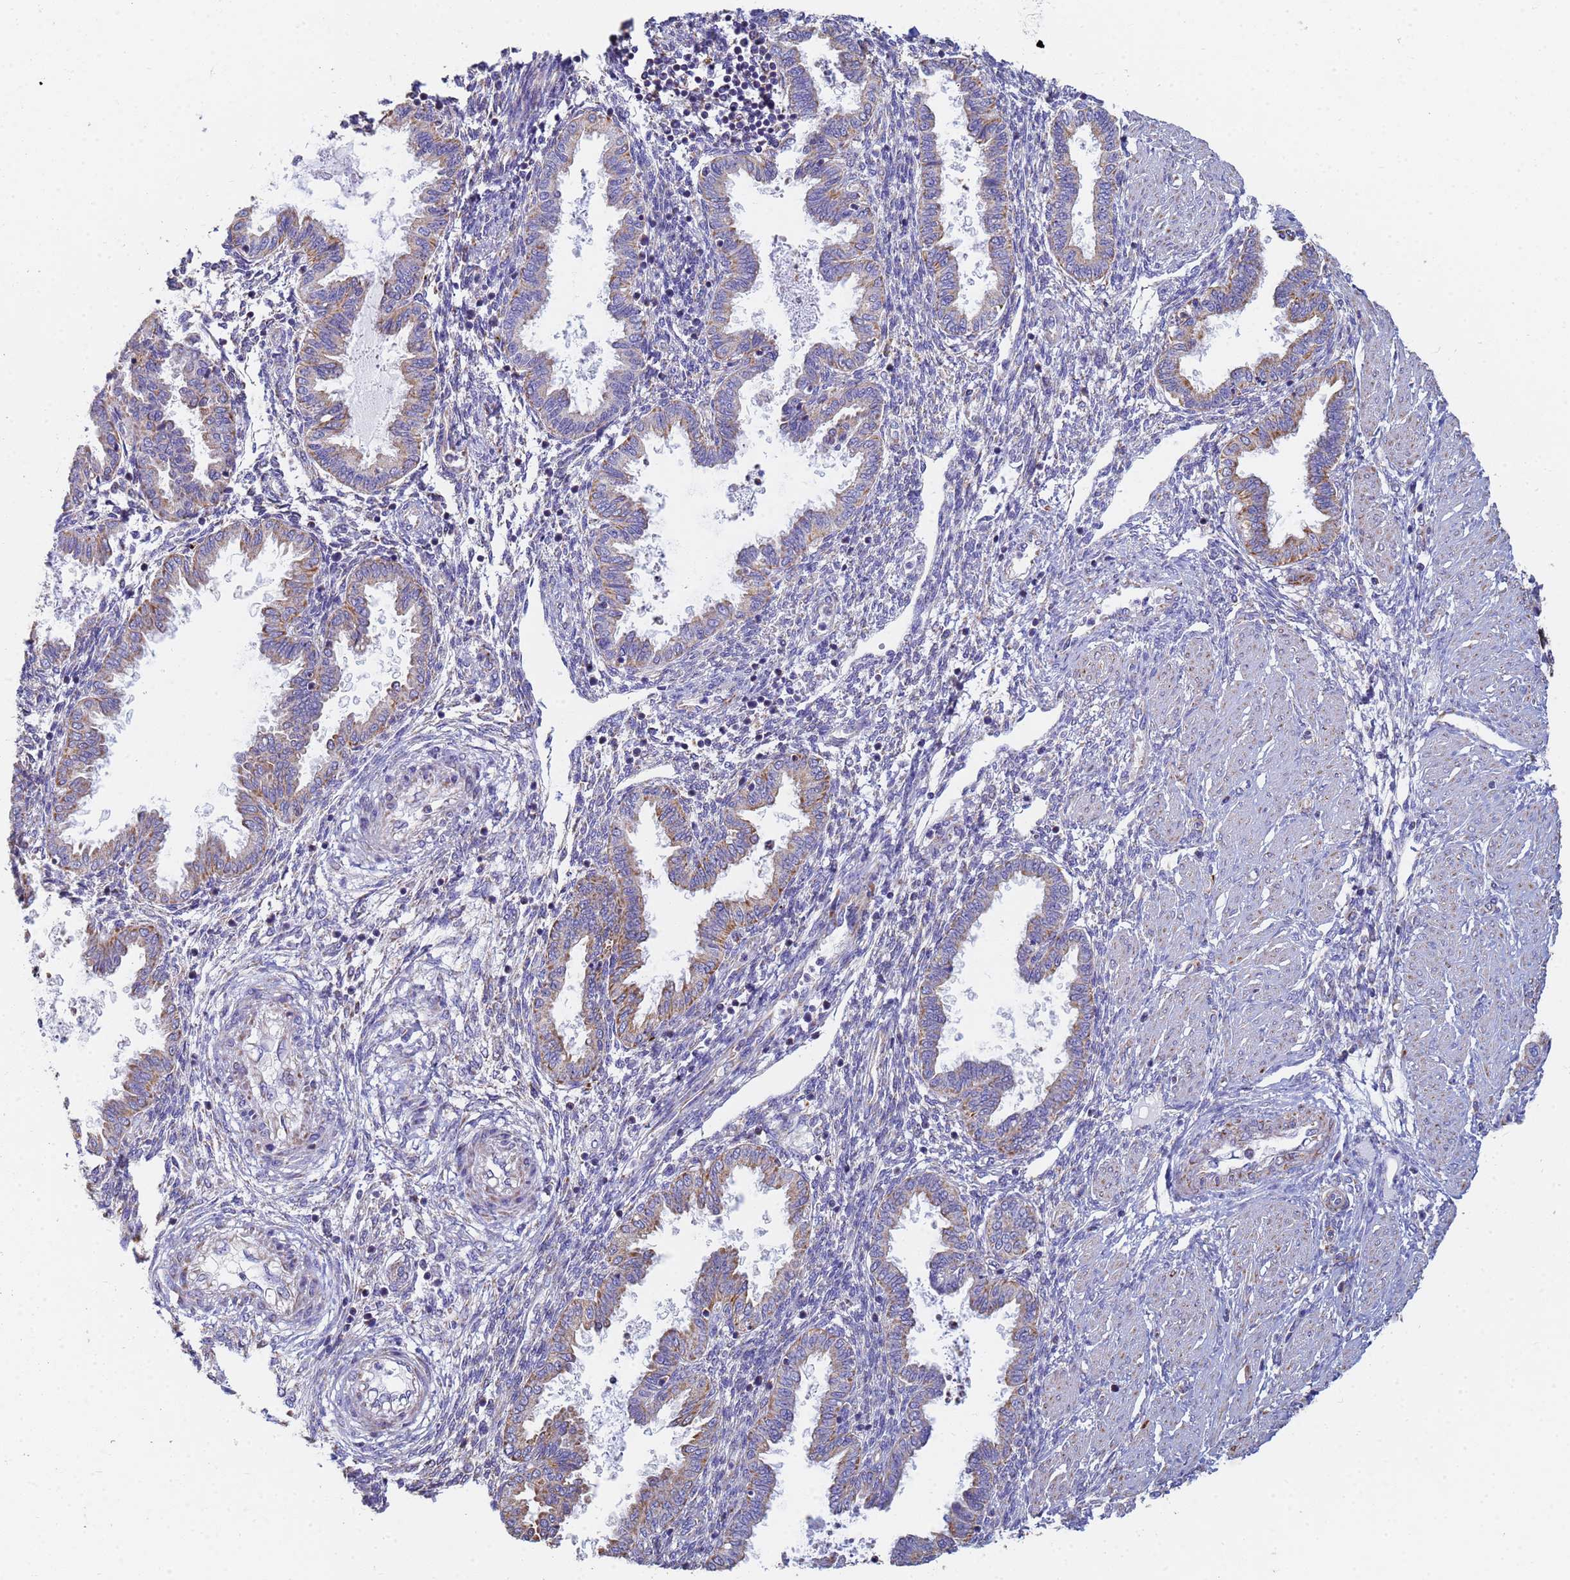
{"staining": {"intensity": "negative", "quantity": "none", "location": "none"}, "tissue": "endometrium", "cell_type": "Cells in endometrial stroma", "image_type": "normal", "snomed": [{"axis": "morphology", "description": "Normal tissue, NOS"}, {"axis": "topography", "description": "Endometrium"}], "caption": "This is a photomicrograph of immunohistochemistry staining of normal endometrium, which shows no expression in cells in endometrial stroma. (Stains: DAB (3,3'-diaminobenzidine) immunohistochemistry (IHC) with hematoxylin counter stain, Microscopy: brightfield microscopy at high magnification).", "gene": "UQCRHL", "patient": {"sex": "female", "age": 33}}